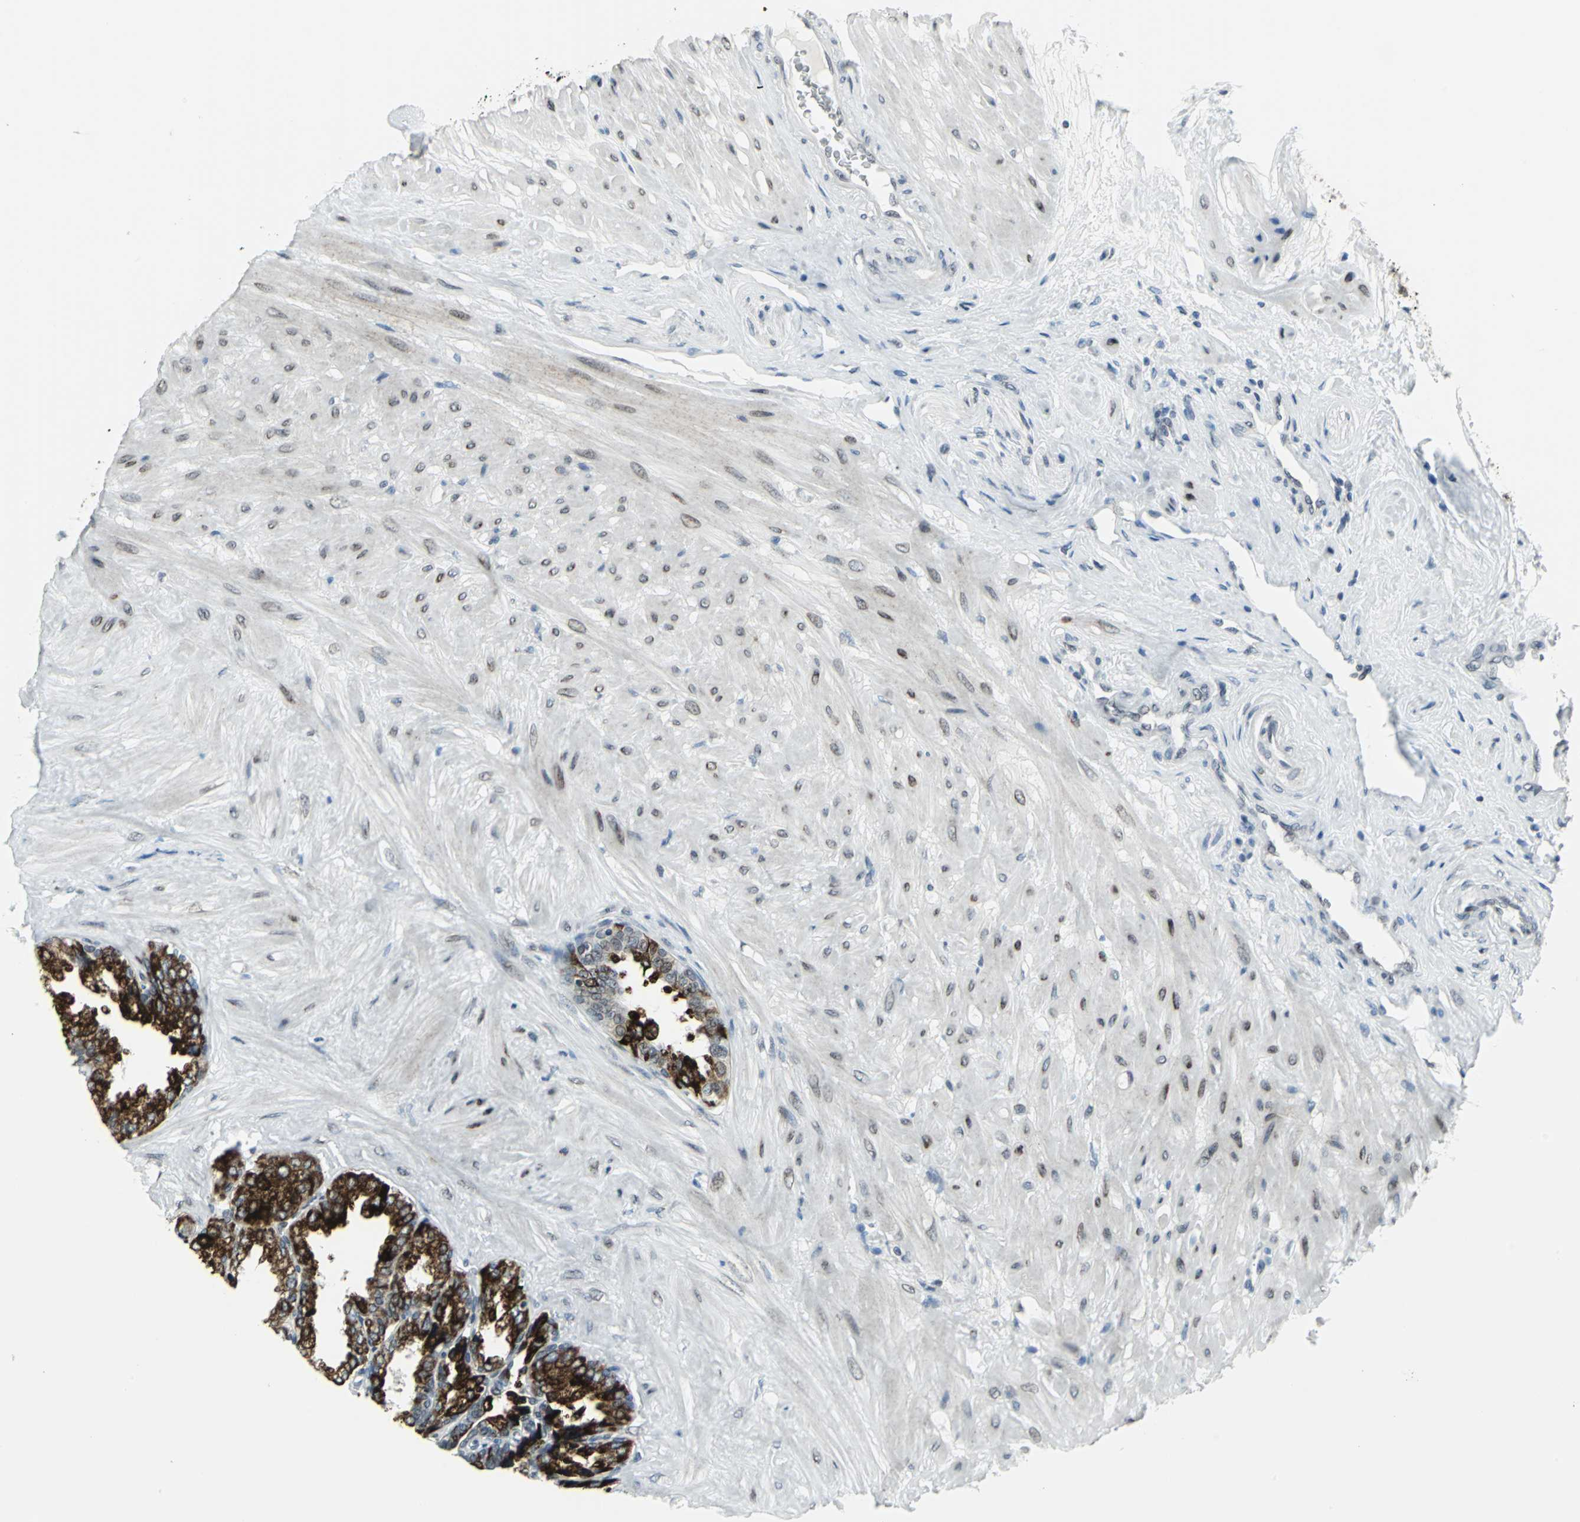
{"staining": {"intensity": "strong", "quantity": ">75%", "location": "cytoplasmic/membranous"}, "tissue": "seminal vesicle", "cell_type": "Glandular cells", "image_type": "normal", "snomed": [{"axis": "morphology", "description": "Normal tissue, NOS"}, {"axis": "topography", "description": "Seminal veicle"}], "caption": "A histopathology image showing strong cytoplasmic/membranous positivity in about >75% of glandular cells in benign seminal vesicle, as visualized by brown immunohistochemical staining.", "gene": "SNUPN", "patient": {"sex": "male", "age": 46}}